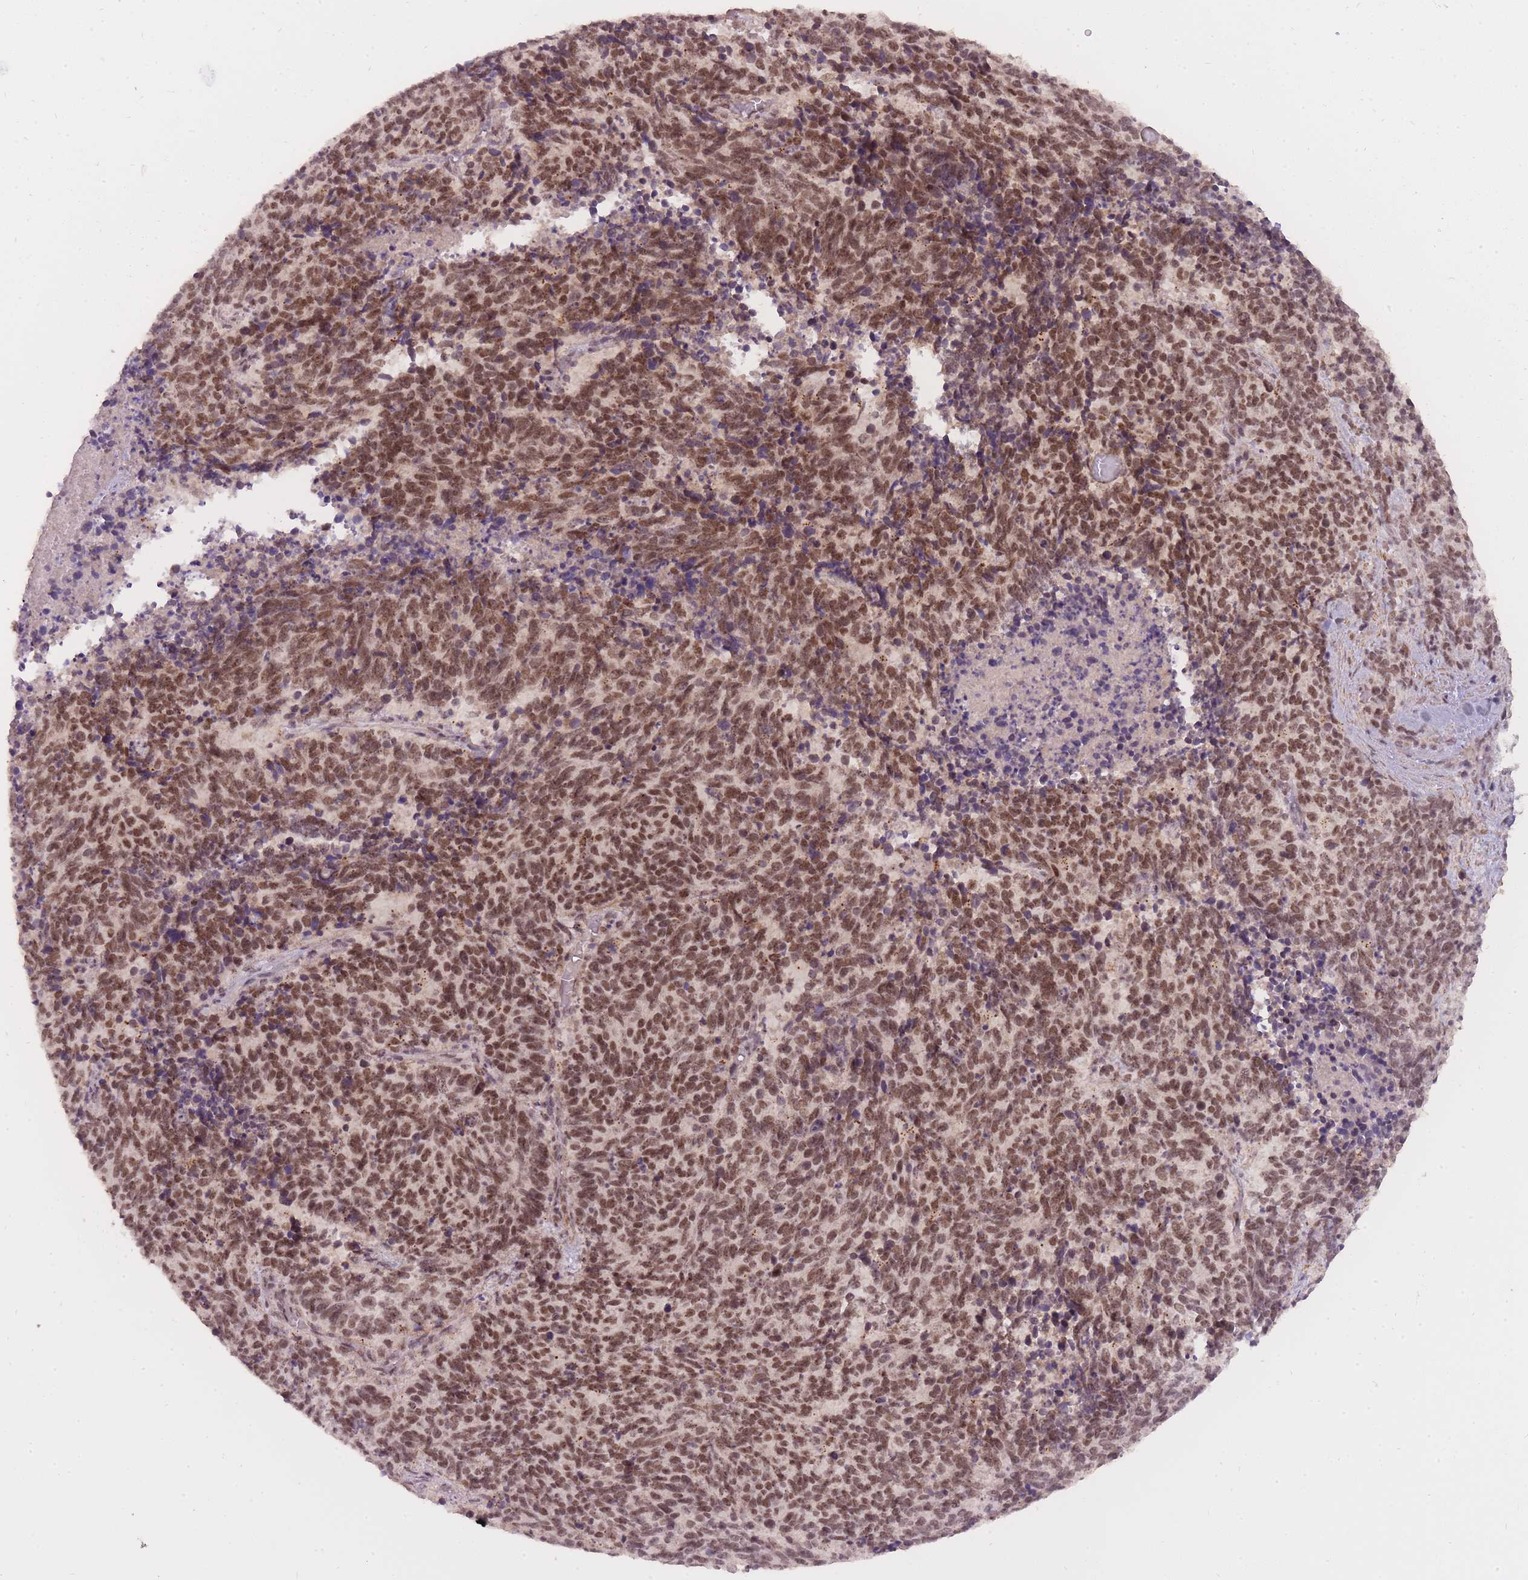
{"staining": {"intensity": "moderate", "quantity": ">75%", "location": "nuclear"}, "tissue": "cervical cancer", "cell_type": "Tumor cells", "image_type": "cancer", "snomed": [{"axis": "morphology", "description": "Squamous cell carcinoma, NOS"}, {"axis": "topography", "description": "Cervix"}], "caption": "Immunohistochemical staining of squamous cell carcinoma (cervical) displays medium levels of moderate nuclear protein positivity in approximately >75% of tumor cells.", "gene": "TIGD1", "patient": {"sex": "female", "age": 29}}